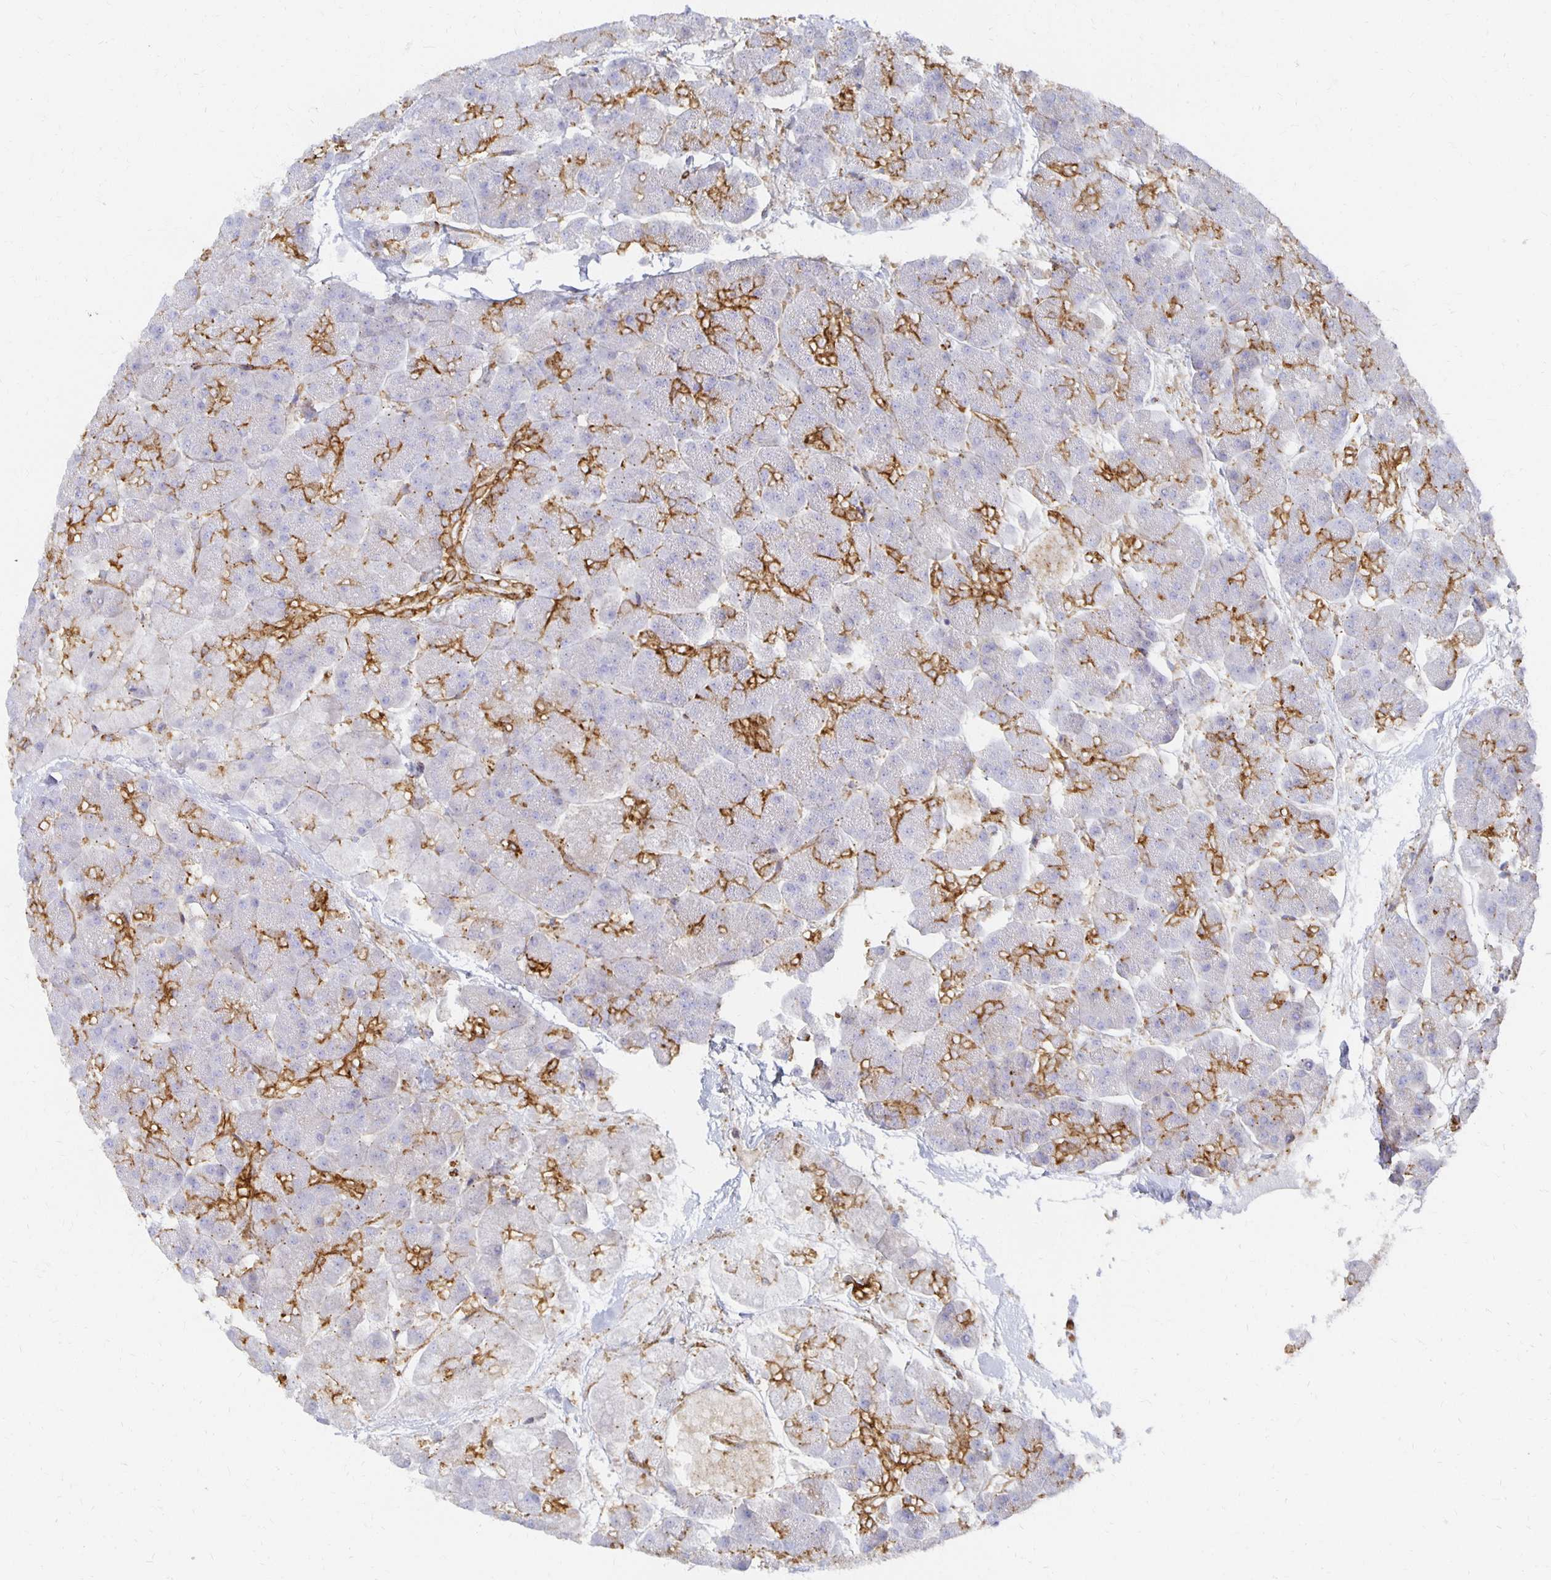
{"staining": {"intensity": "strong", "quantity": "25%-75%", "location": "cytoplasmic/membranous"}, "tissue": "pancreas", "cell_type": "Exocrine glandular cells", "image_type": "normal", "snomed": [{"axis": "morphology", "description": "Normal tissue, NOS"}, {"axis": "topography", "description": "Pancreas"}, {"axis": "topography", "description": "Peripheral nerve tissue"}], "caption": "Exocrine glandular cells demonstrate high levels of strong cytoplasmic/membranous staining in approximately 25%-75% of cells in benign pancreas. (DAB (3,3'-diaminobenzidine) IHC, brown staining for protein, blue staining for nuclei).", "gene": "TAAR1", "patient": {"sex": "male", "age": 54}}